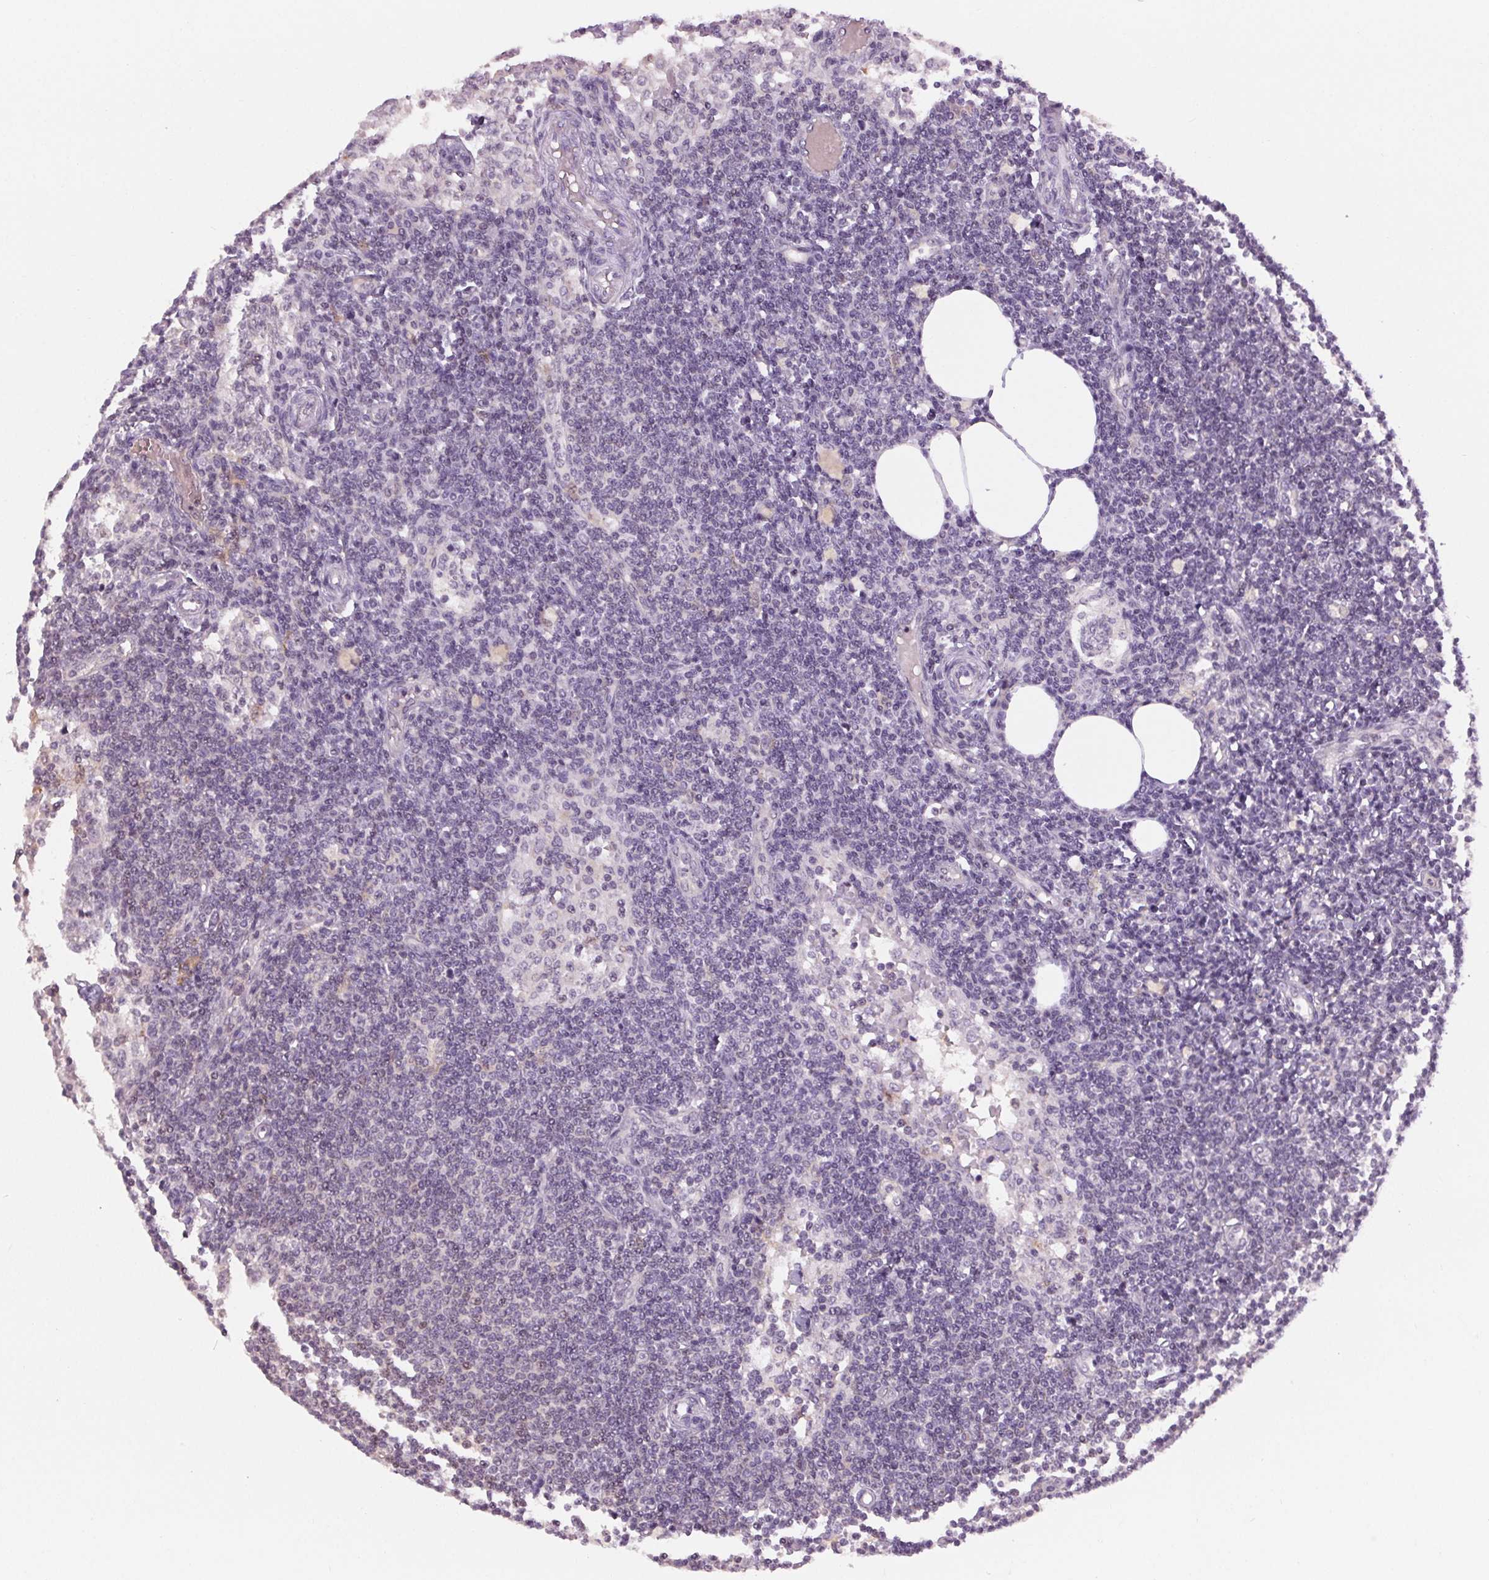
{"staining": {"intensity": "negative", "quantity": "none", "location": "none"}, "tissue": "lymph node", "cell_type": "Germinal center cells", "image_type": "normal", "snomed": [{"axis": "morphology", "description": "Normal tissue, NOS"}, {"axis": "topography", "description": "Lymph node"}], "caption": "This is an immunohistochemistry (IHC) micrograph of normal human lymph node. There is no expression in germinal center cells.", "gene": "SLC6A19", "patient": {"sex": "female", "age": 69}}